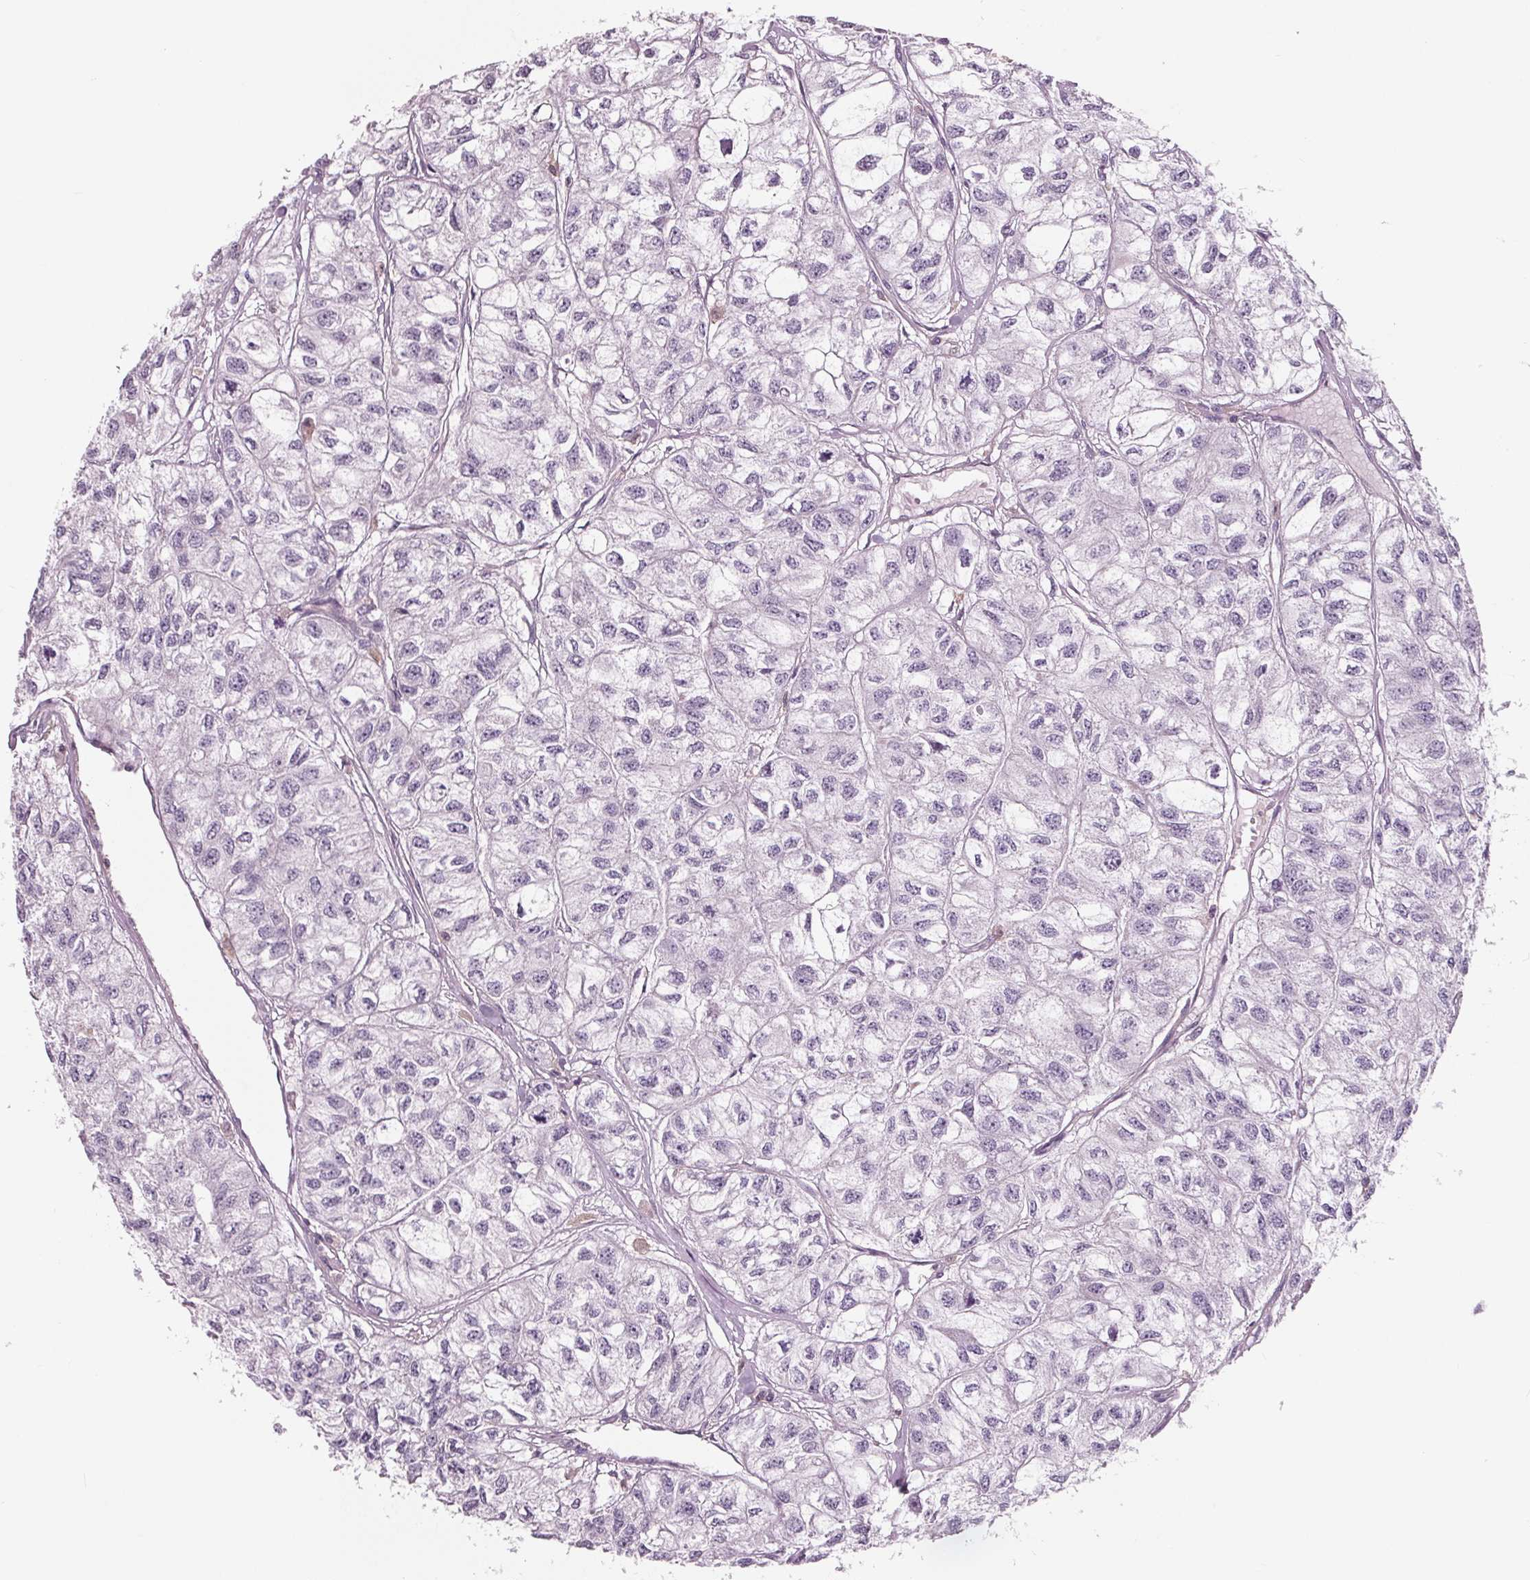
{"staining": {"intensity": "negative", "quantity": "none", "location": "none"}, "tissue": "renal cancer", "cell_type": "Tumor cells", "image_type": "cancer", "snomed": [{"axis": "morphology", "description": "Adenocarcinoma, NOS"}, {"axis": "topography", "description": "Kidney"}], "caption": "This is an IHC micrograph of renal cancer. There is no positivity in tumor cells.", "gene": "ARHGAP25", "patient": {"sex": "male", "age": 56}}